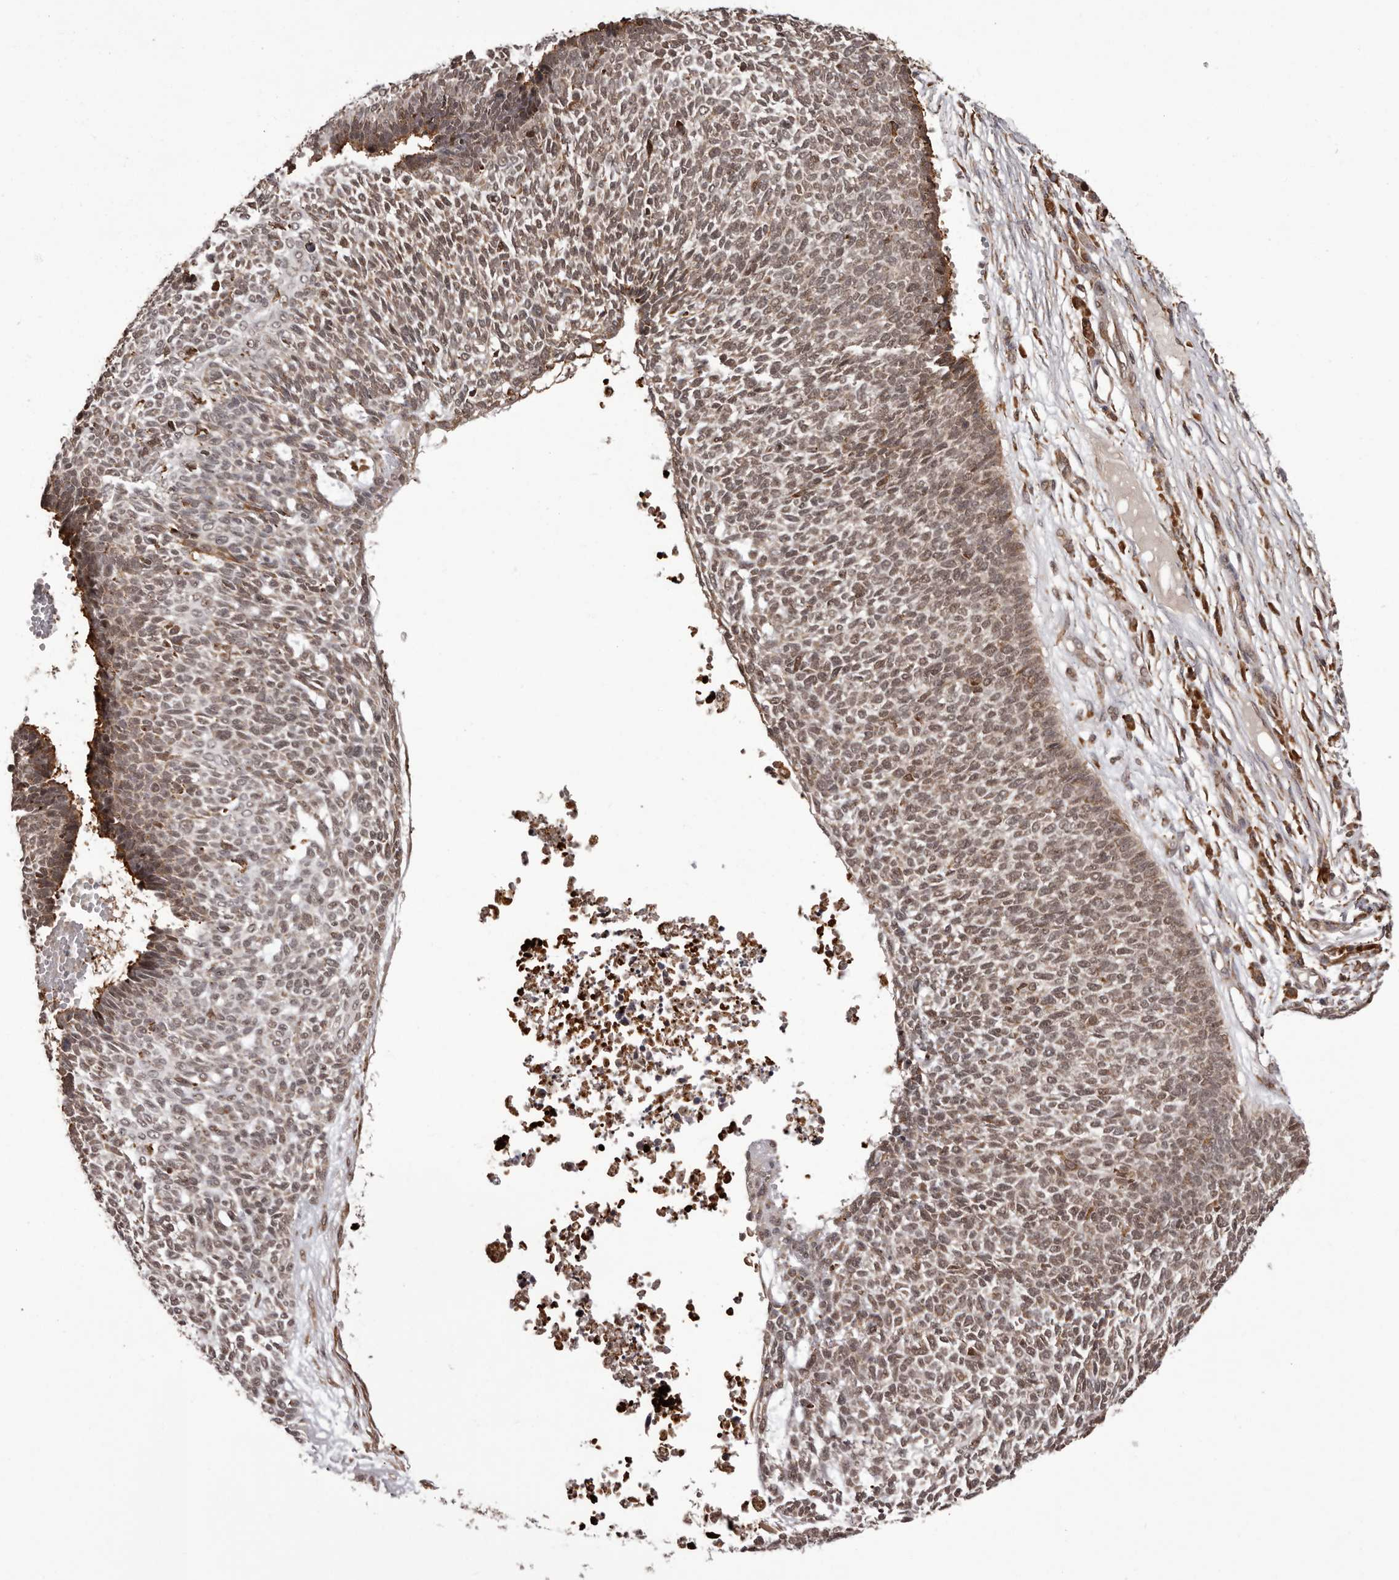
{"staining": {"intensity": "moderate", "quantity": ">75%", "location": "nuclear"}, "tissue": "skin cancer", "cell_type": "Tumor cells", "image_type": "cancer", "snomed": [{"axis": "morphology", "description": "Basal cell carcinoma"}, {"axis": "topography", "description": "Skin"}], "caption": "Protein staining by immunohistochemistry exhibits moderate nuclear positivity in about >75% of tumor cells in skin cancer (basal cell carcinoma). The staining is performed using DAB brown chromogen to label protein expression. The nuclei are counter-stained blue using hematoxylin.", "gene": "IL32", "patient": {"sex": "female", "age": 84}}